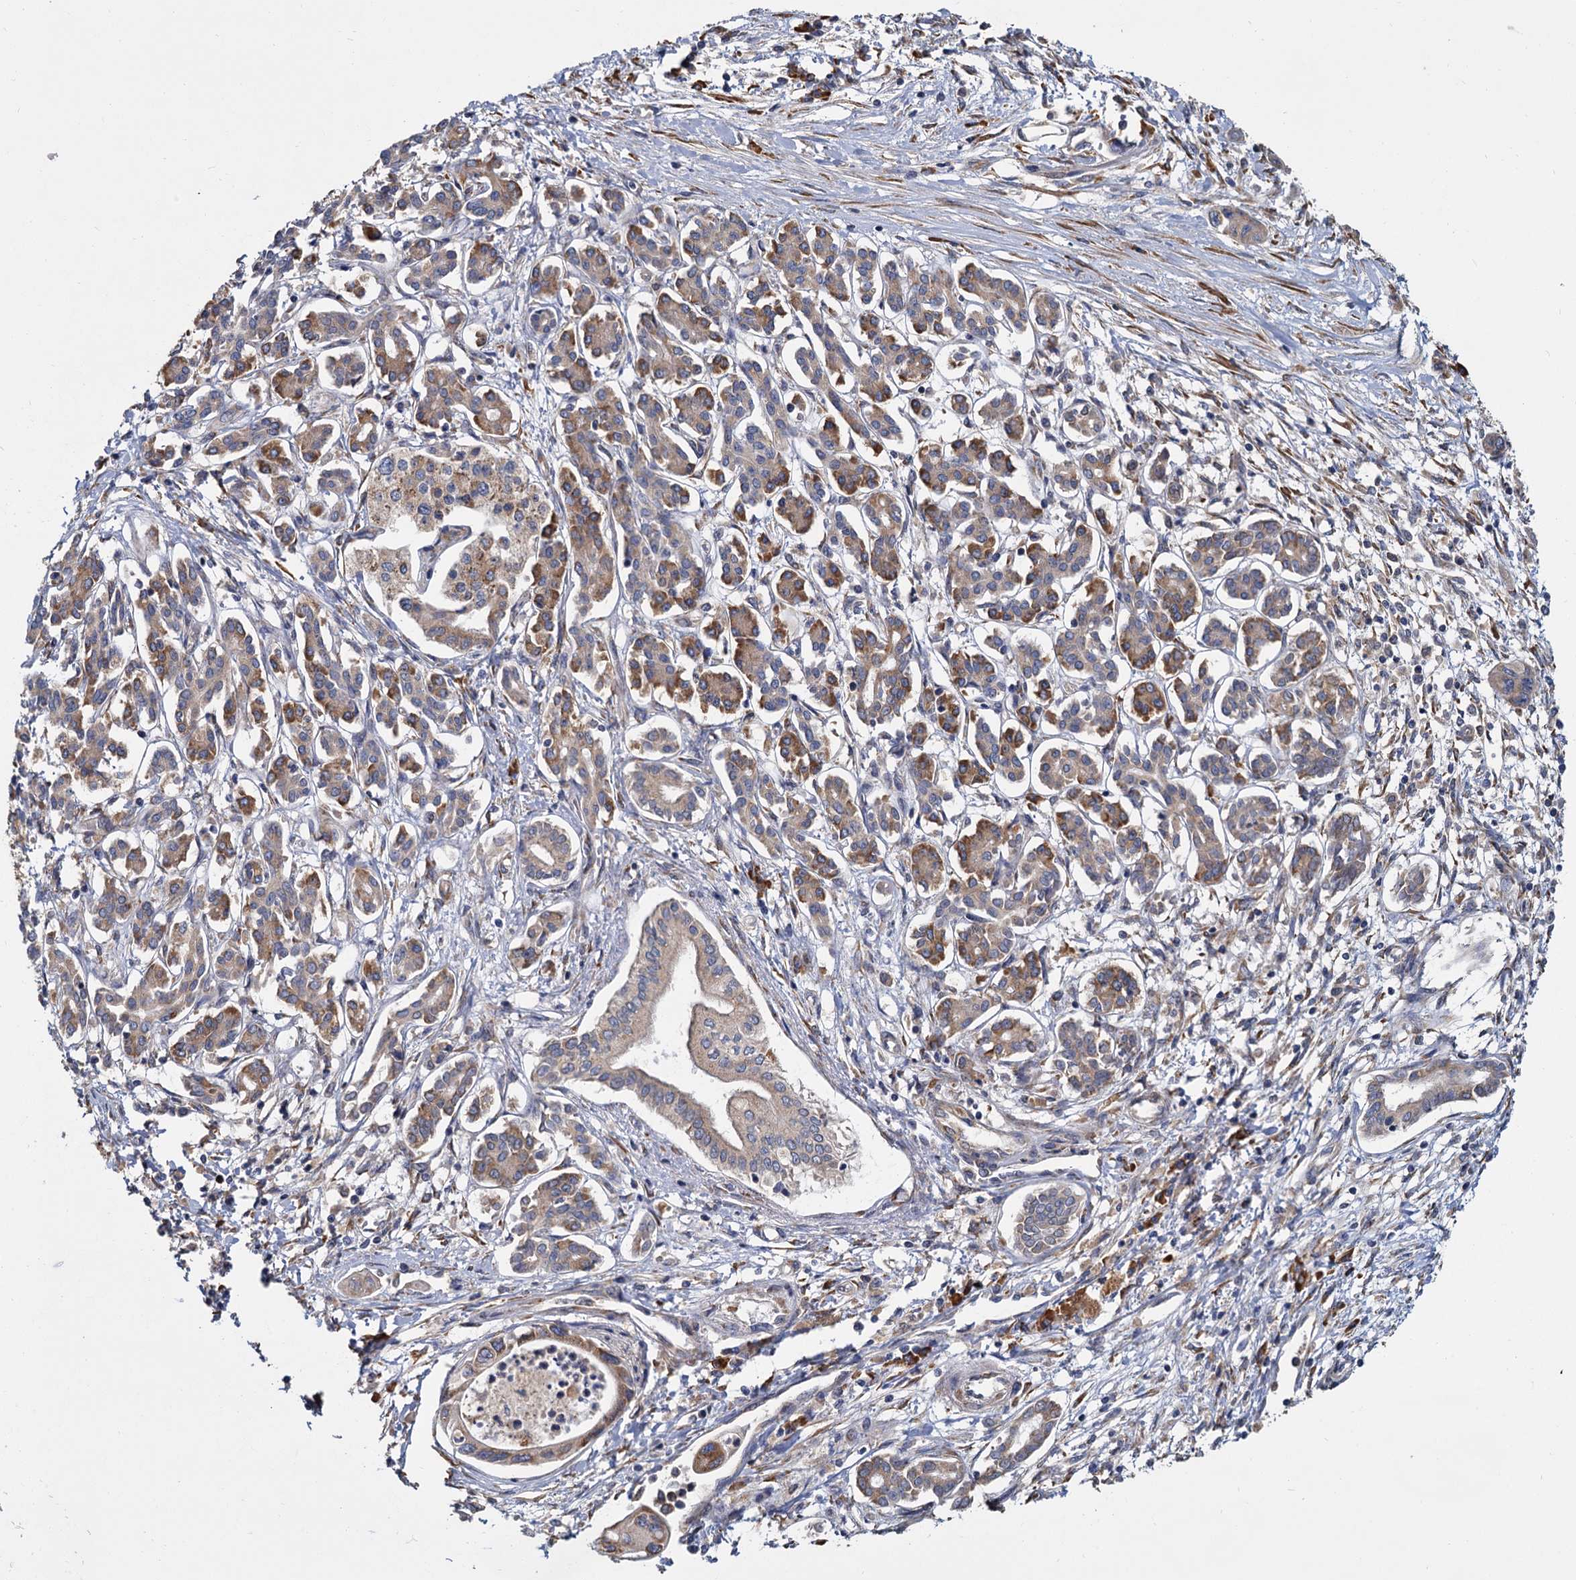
{"staining": {"intensity": "moderate", "quantity": "25%-75%", "location": "cytoplasmic/membranous"}, "tissue": "pancreatic cancer", "cell_type": "Tumor cells", "image_type": "cancer", "snomed": [{"axis": "morphology", "description": "Adenocarcinoma, NOS"}, {"axis": "topography", "description": "Pancreas"}], "caption": "Protein expression analysis of adenocarcinoma (pancreatic) exhibits moderate cytoplasmic/membranous expression in about 25%-75% of tumor cells.", "gene": "LRRC51", "patient": {"sex": "female", "age": 50}}